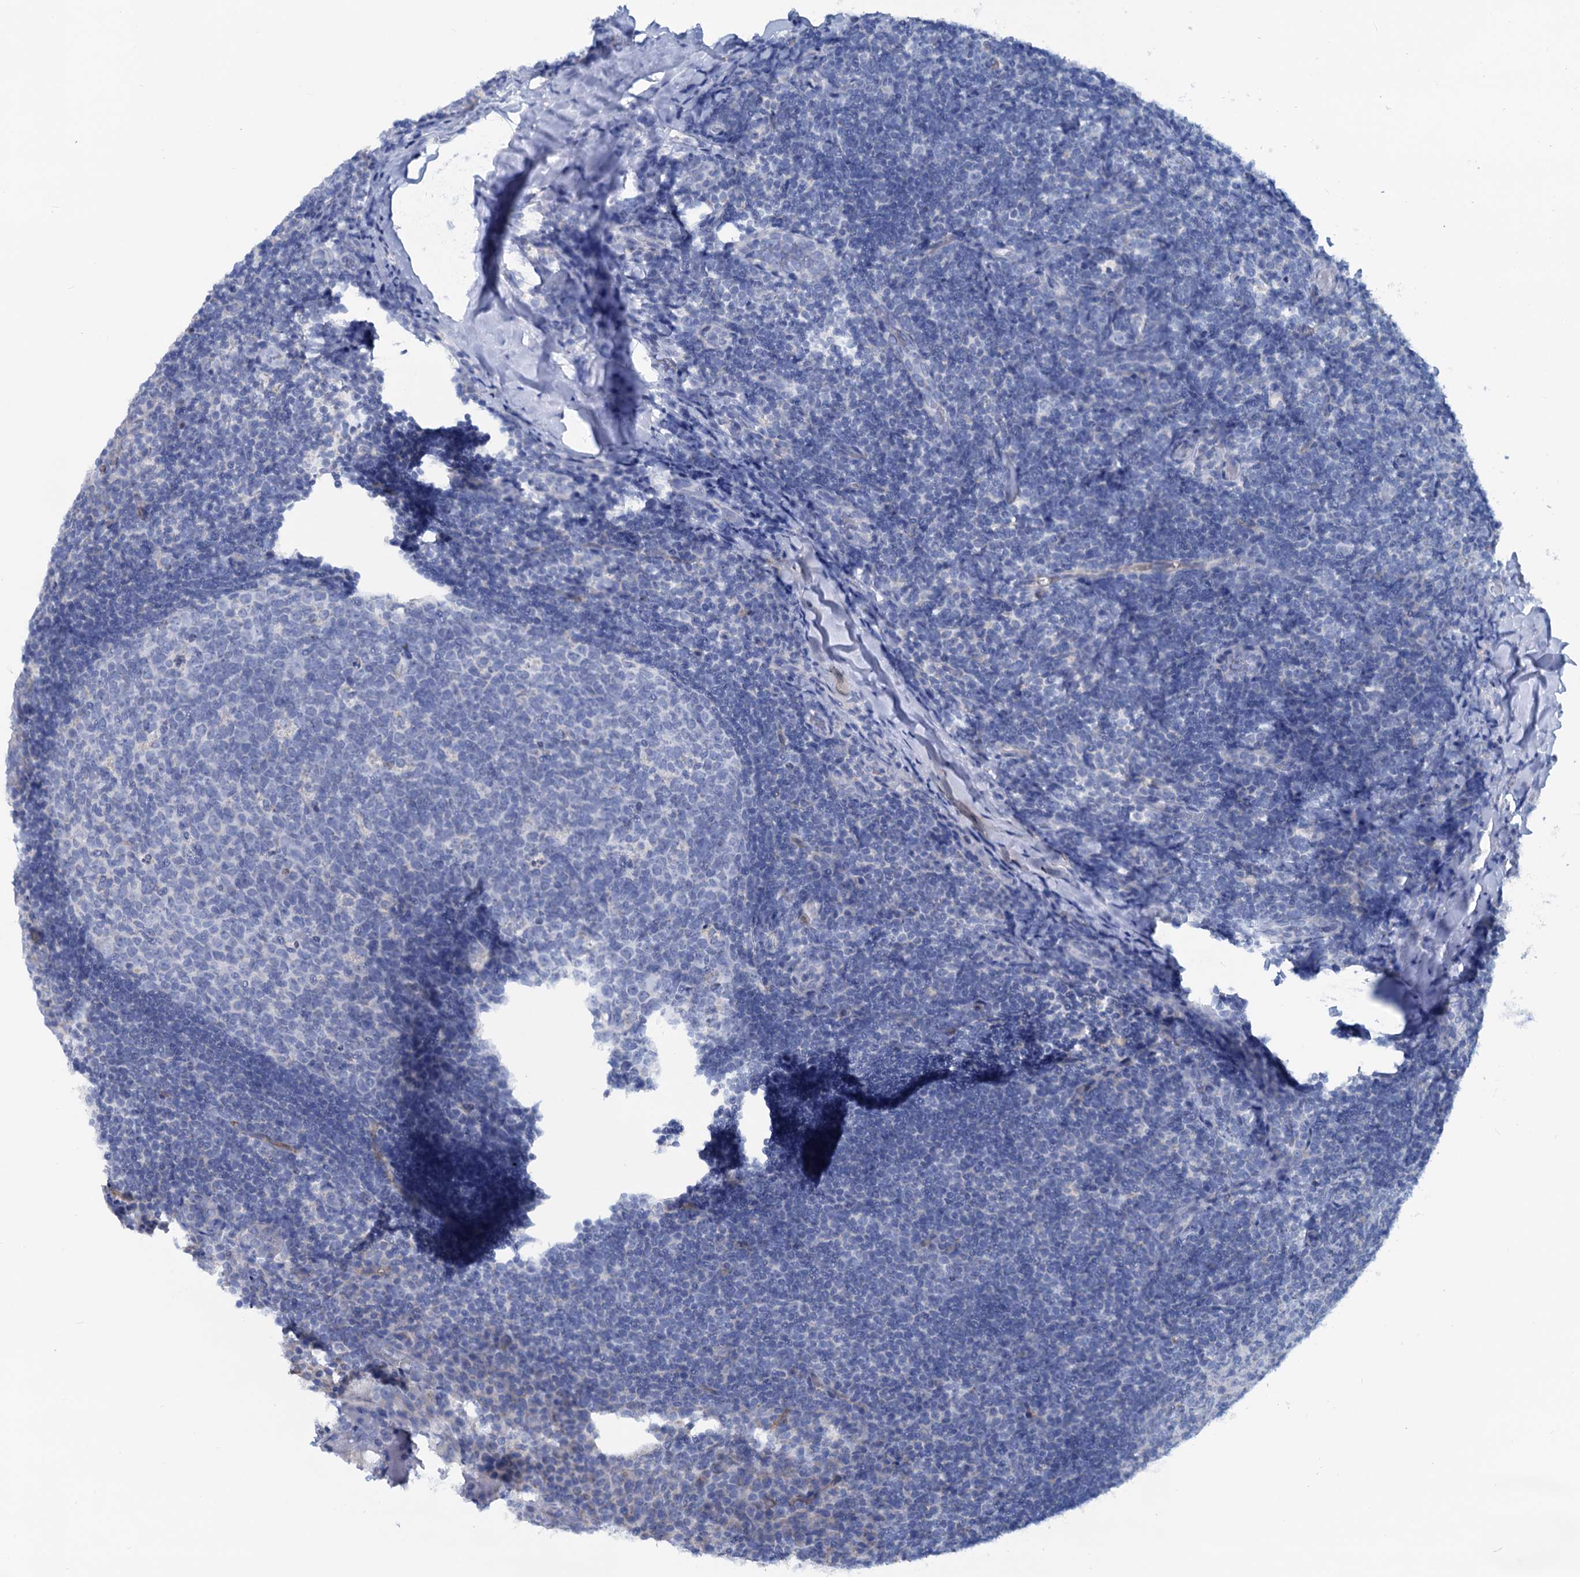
{"staining": {"intensity": "negative", "quantity": "none", "location": "none"}, "tissue": "tonsil", "cell_type": "Germinal center cells", "image_type": "normal", "snomed": [{"axis": "morphology", "description": "Normal tissue, NOS"}, {"axis": "topography", "description": "Tonsil"}], "caption": "A high-resolution photomicrograph shows IHC staining of normal tonsil, which displays no significant positivity in germinal center cells. Brightfield microscopy of immunohistochemistry (IHC) stained with DAB (3,3'-diaminobenzidine) (brown) and hematoxylin (blue), captured at high magnification.", "gene": "SLC1A3", "patient": {"sex": "male", "age": 17}}